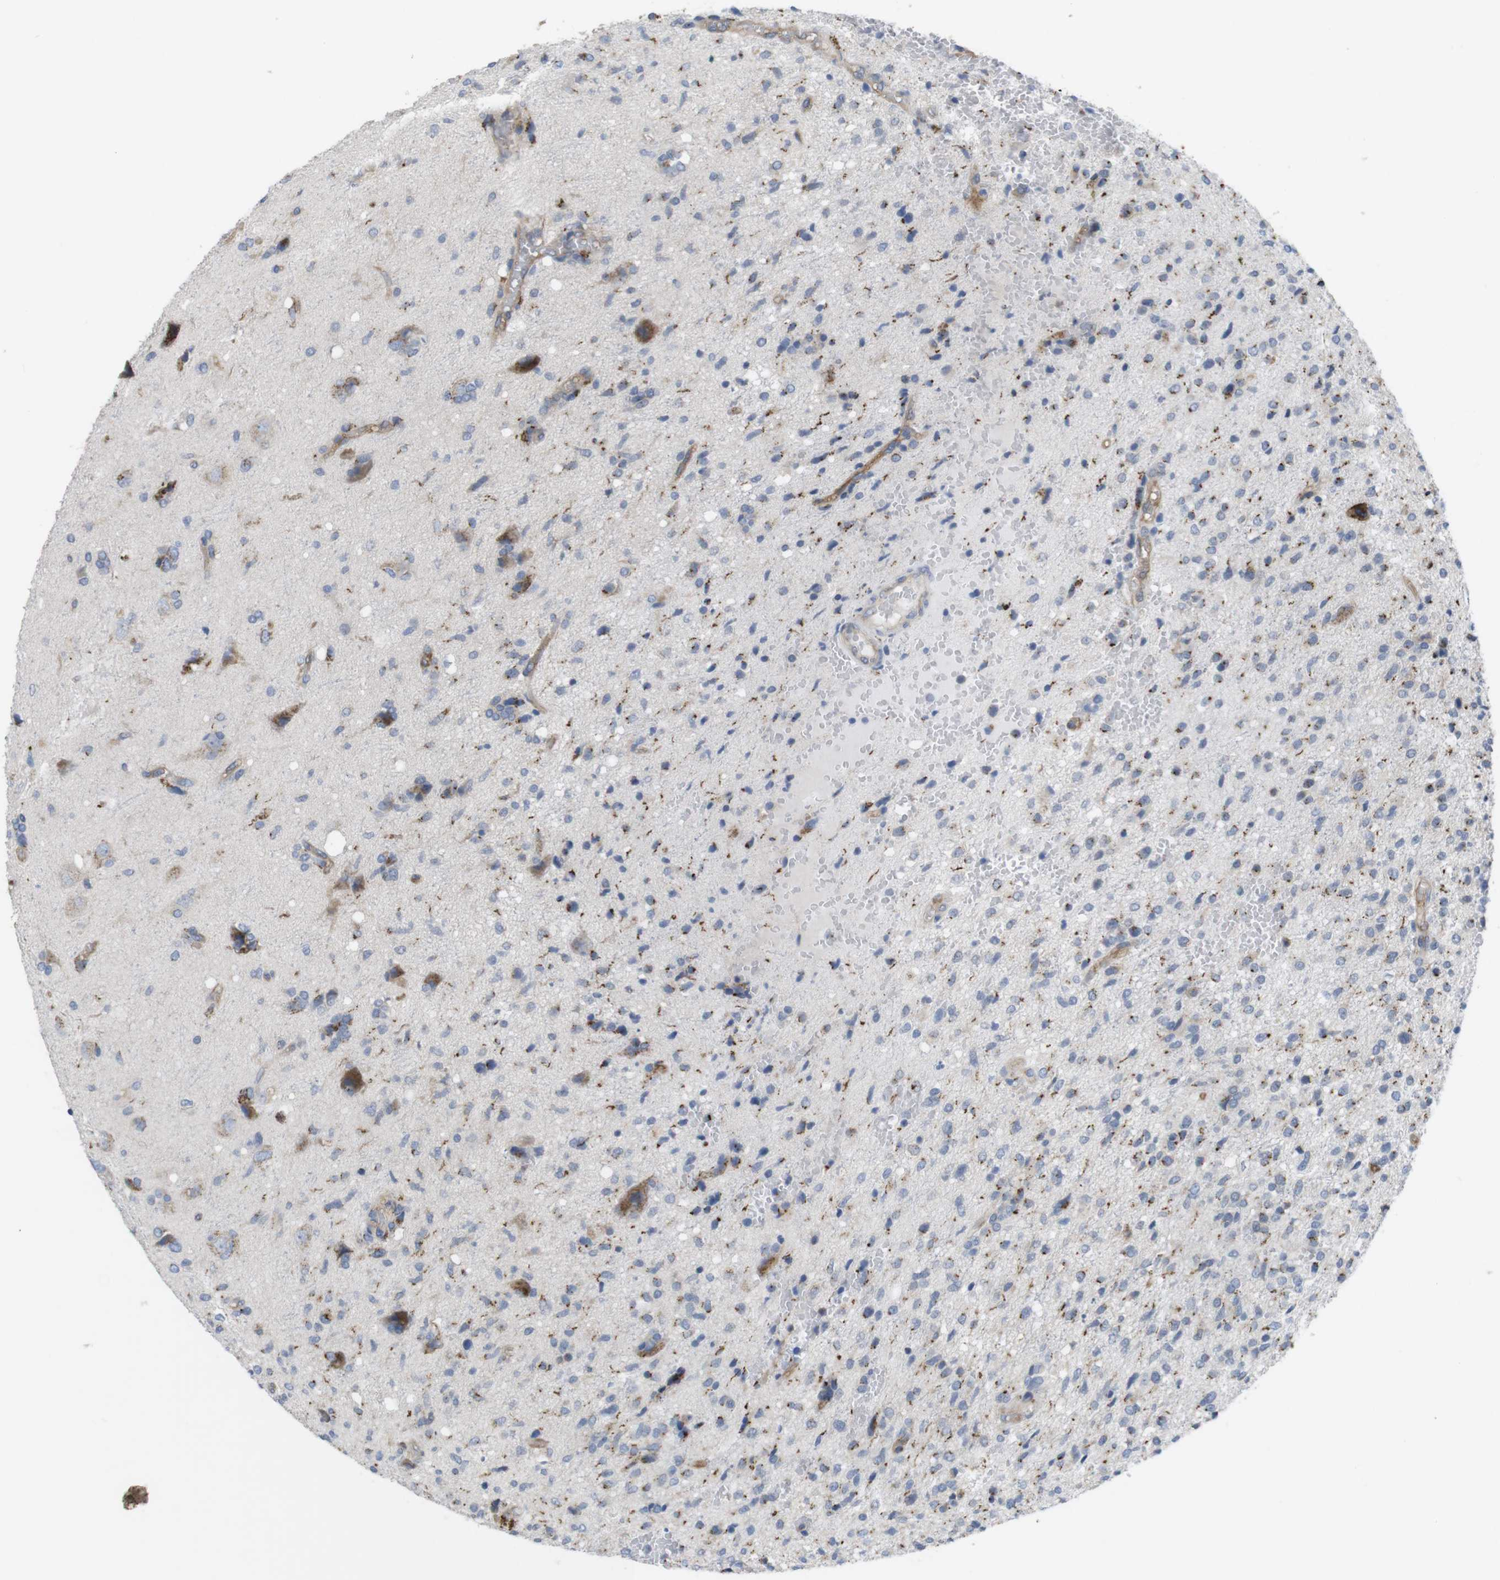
{"staining": {"intensity": "weak", "quantity": "25%-75%", "location": "cytoplasmic/membranous"}, "tissue": "glioma", "cell_type": "Tumor cells", "image_type": "cancer", "snomed": [{"axis": "morphology", "description": "Glioma, malignant, High grade"}, {"axis": "topography", "description": "Brain"}], "caption": "The micrograph reveals staining of malignant high-grade glioma, revealing weak cytoplasmic/membranous protein staining (brown color) within tumor cells. (IHC, brightfield microscopy, high magnification).", "gene": "CCR6", "patient": {"sex": "female", "age": 59}}